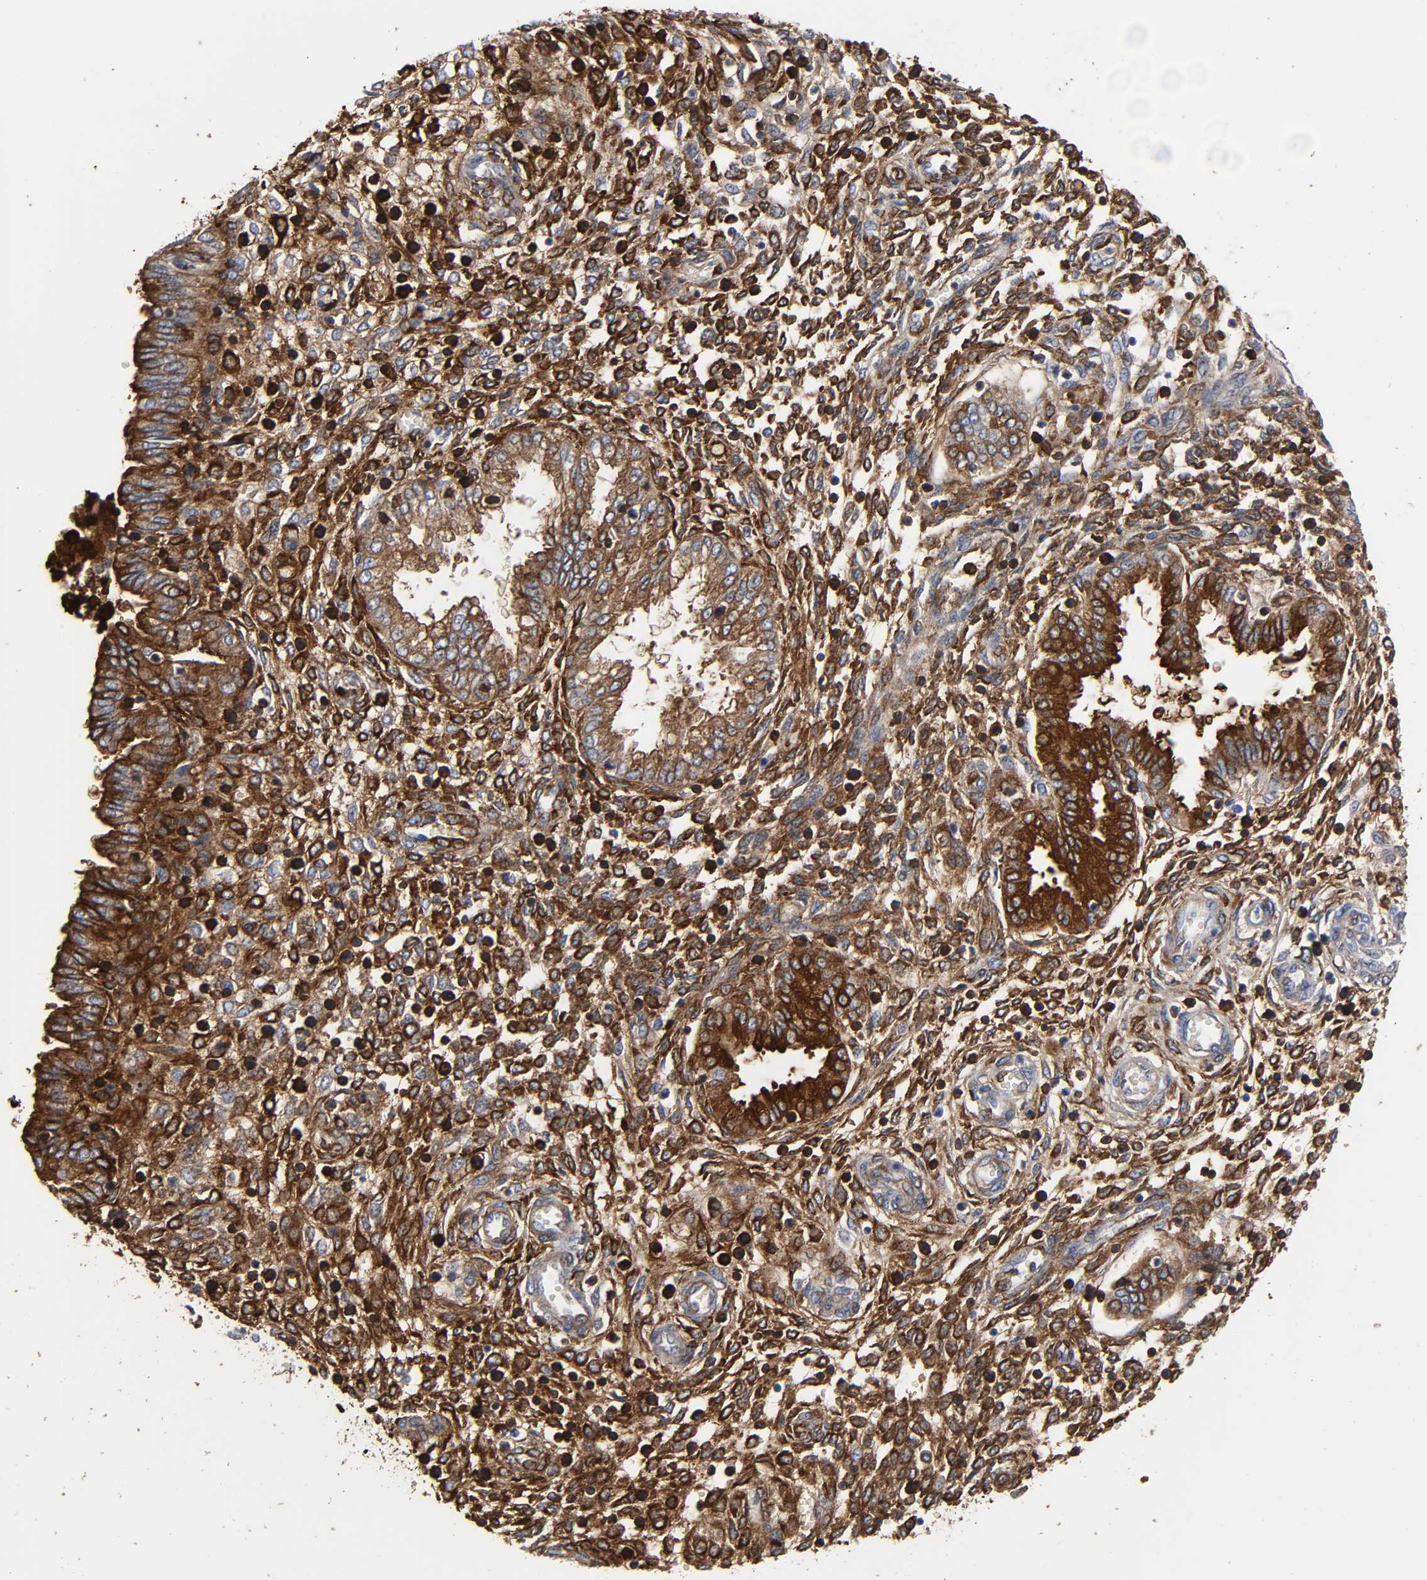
{"staining": {"intensity": "strong", "quantity": ">75%", "location": "cytoplasmic/membranous"}, "tissue": "endometrium", "cell_type": "Cells in endometrial stroma", "image_type": "normal", "snomed": [{"axis": "morphology", "description": "Normal tissue, NOS"}, {"axis": "topography", "description": "Endometrium"}], "caption": "Protein staining reveals strong cytoplasmic/membranous positivity in about >75% of cells in endometrial stroma in normal endometrium.", "gene": "FBLN1", "patient": {"sex": "female", "age": 33}}